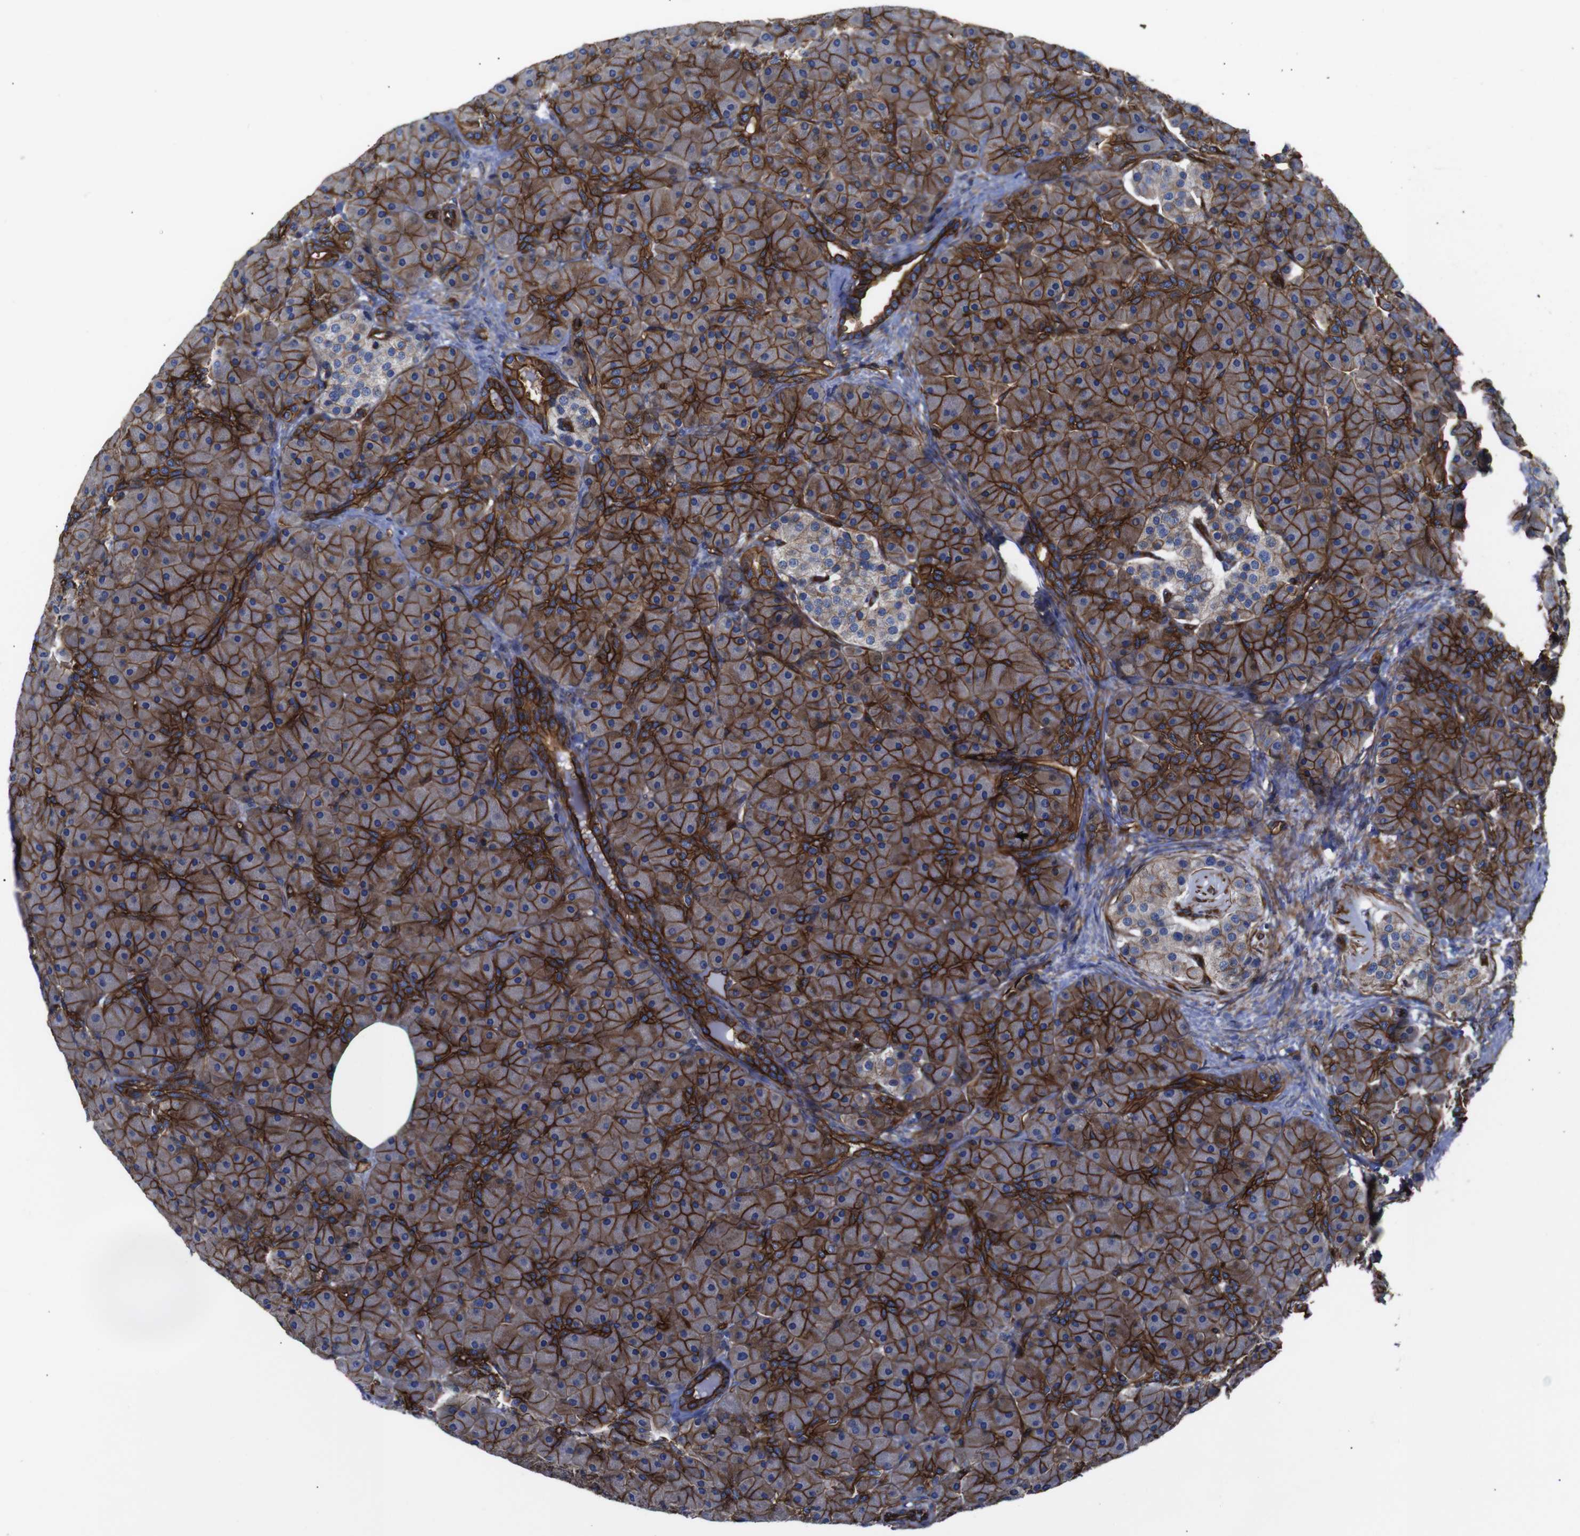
{"staining": {"intensity": "strong", "quantity": ">75%", "location": "cytoplasmic/membranous"}, "tissue": "pancreas", "cell_type": "Exocrine glandular cells", "image_type": "normal", "snomed": [{"axis": "morphology", "description": "Normal tissue, NOS"}, {"axis": "topography", "description": "Pancreas"}], "caption": "This micrograph exhibits immunohistochemistry staining of normal human pancreas, with high strong cytoplasmic/membranous positivity in about >75% of exocrine glandular cells.", "gene": "SPTBN1", "patient": {"sex": "male", "age": 66}}